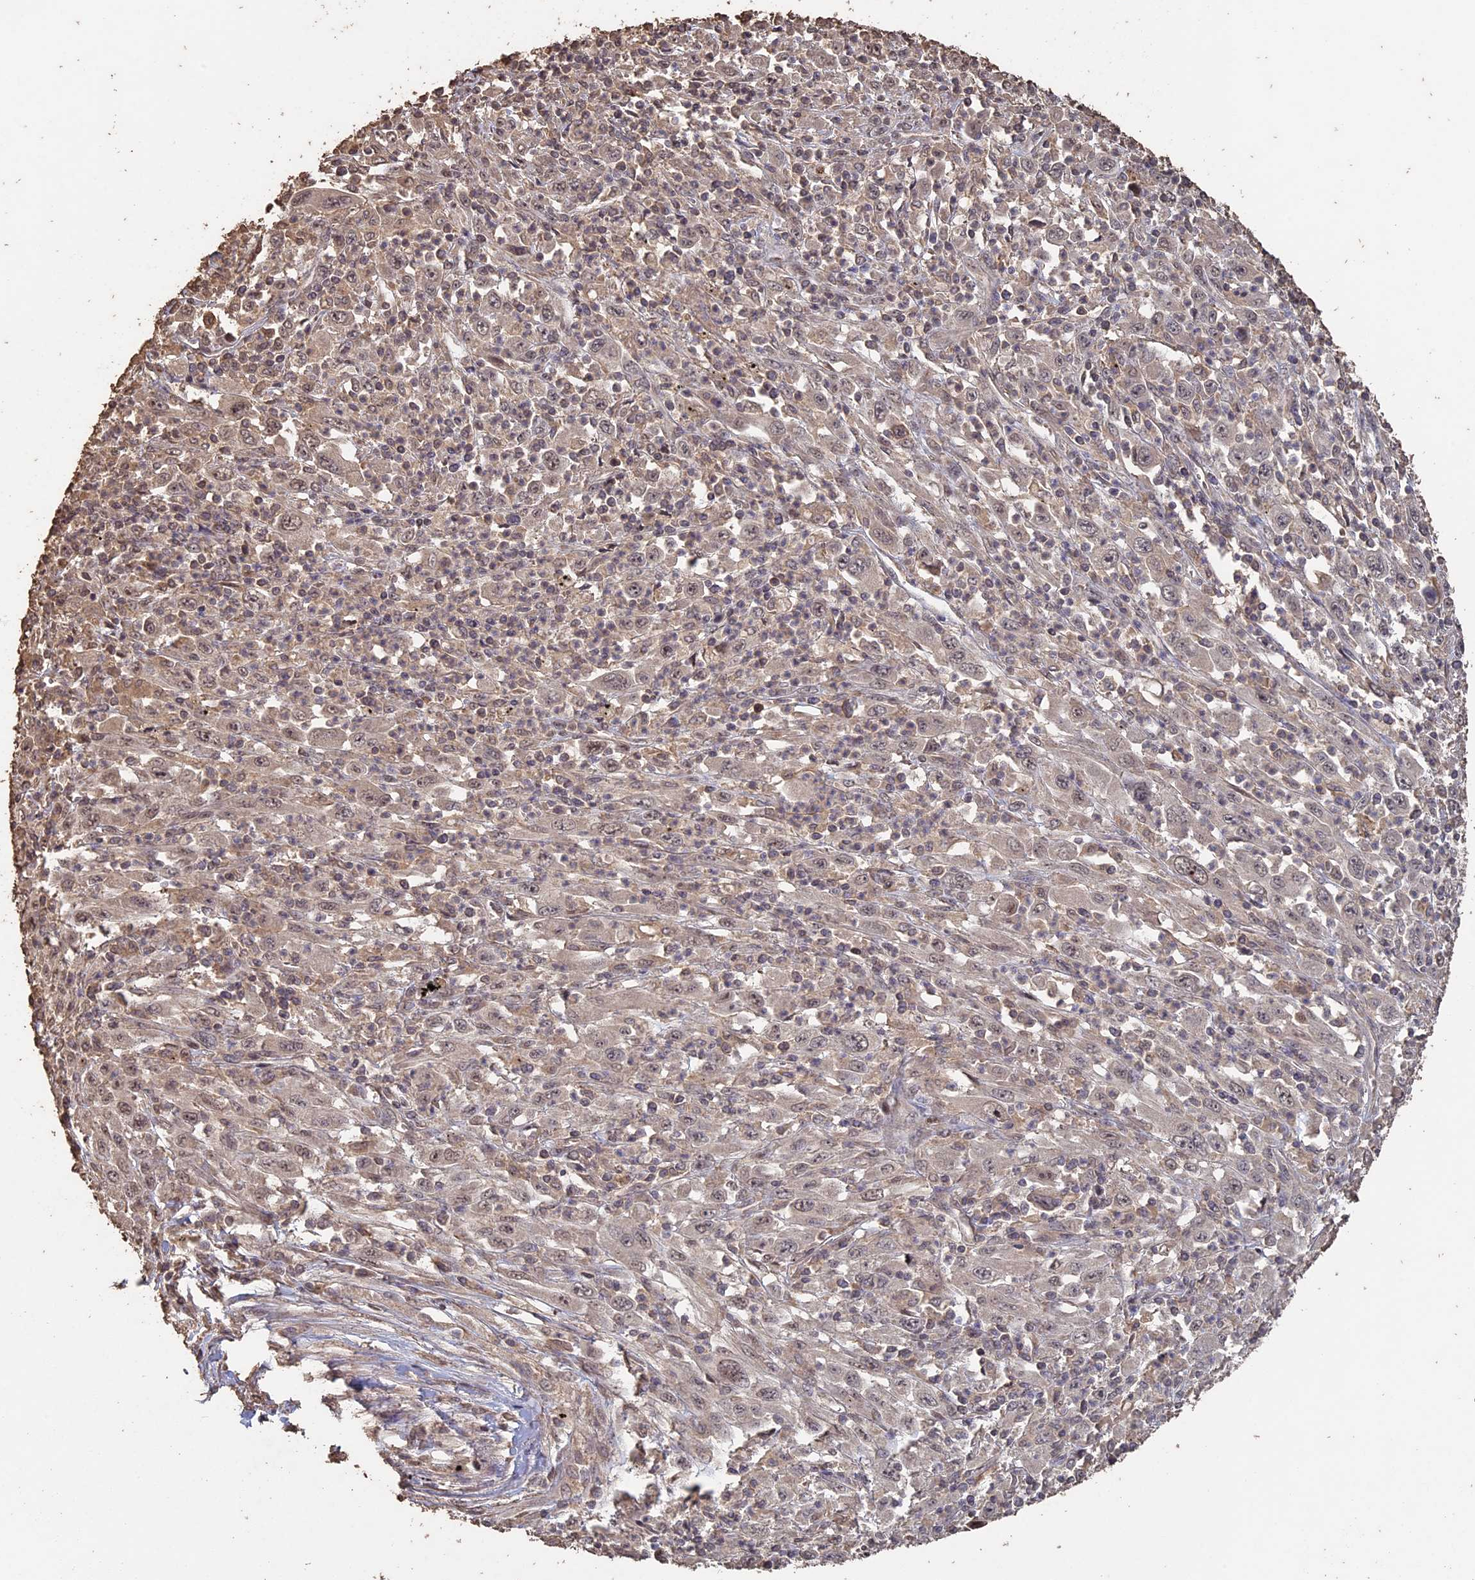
{"staining": {"intensity": "weak", "quantity": "<25%", "location": "cytoplasmic/membranous,nuclear"}, "tissue": "melanoma", "cell_type": "Tumor cells", "image_type": "cancer", "snomed": [{"axis": "morphology", "description": "Malignant melanoma, Metastatic site"}, {"axis": "topography", "description": "Skin"}], "caption": "Tumor cells show no significant staining in melanoma.", "gene": "HUNK", "patient": {"sex": "female", "age": 56}}